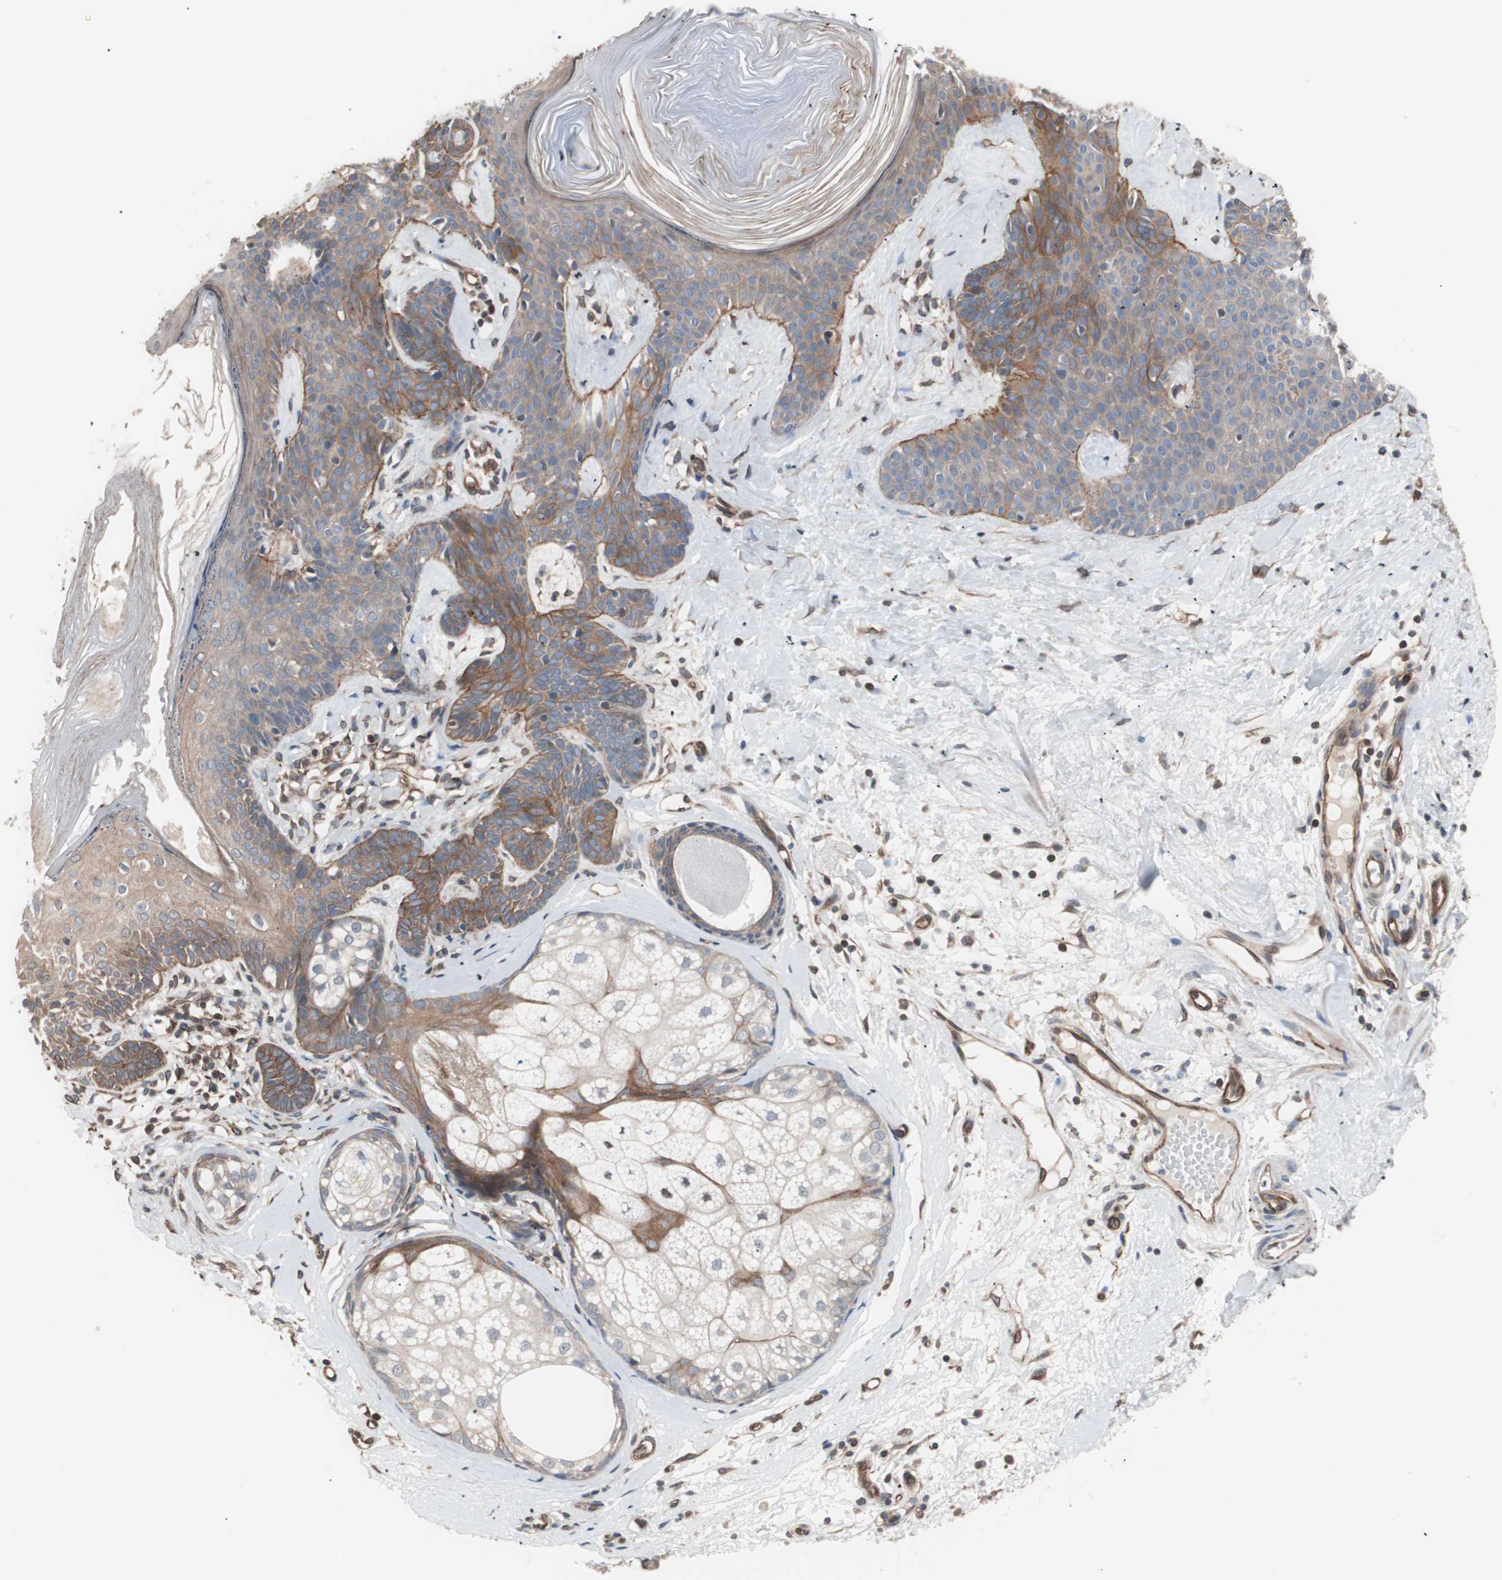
{"staining": {"intensity": "weak", "quantity": ">75%", "location": "cytoplasmic/membranous"}, "tissue": "skin cancer", "cell_type": "Tumor cells", "image_type": "cancer", "snomed": [{"axis": "morphology", "description": "Developmental malformation"}, {"axis": "morphology", "description": "Basal cell carcinoma"}, {"axis": "topography", "description": "Skin"}], "caption": "IHC image of neoplastic tissue: basal cell carcinoma (skin) stained using immunohistochemistry displays low levels of weak protein expression localized specifically in the cytoplasmic/membranous of tumor cells, appearing as a cytoplasmic/membranous brown color.", "gene": "SMG1", "patient": {"sex": "female", "age": 62}}